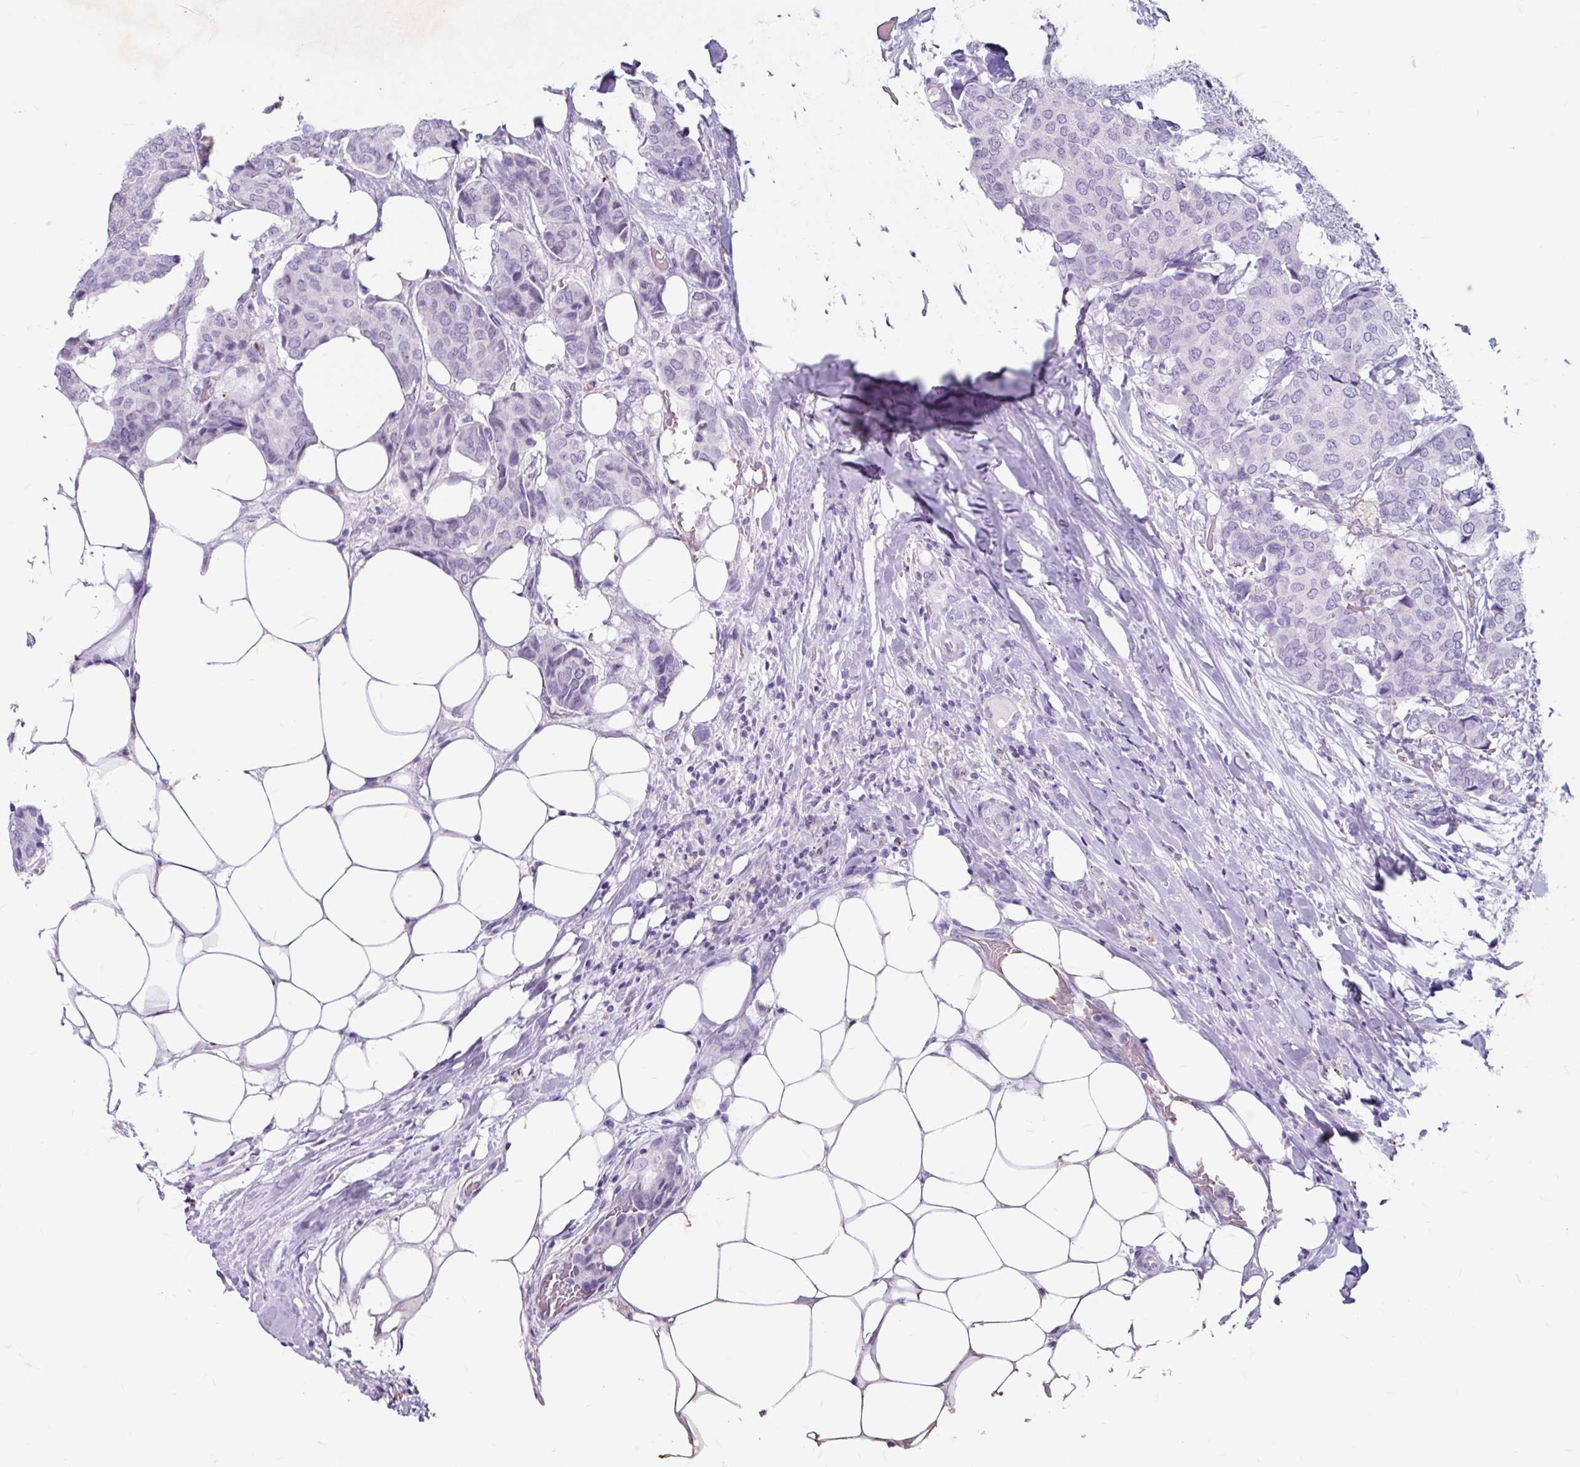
{"staining": {"intensity": "negative", "quantity": "none", "location": "none"}, "tissue": "breast cancer", "cell_type": "Tumor cells", "image_type": "cancer", "snomed": [{"axis": "morphology", "description": "Duct carcinoma"}, {"axis": "topography", "description": "Breast"}], "caption": "The IHC image has no significant expression in tumor cells of breast cancer tissue.", "gene": "ANKRD1", "patient": {"sex": "female", "age": 75}}